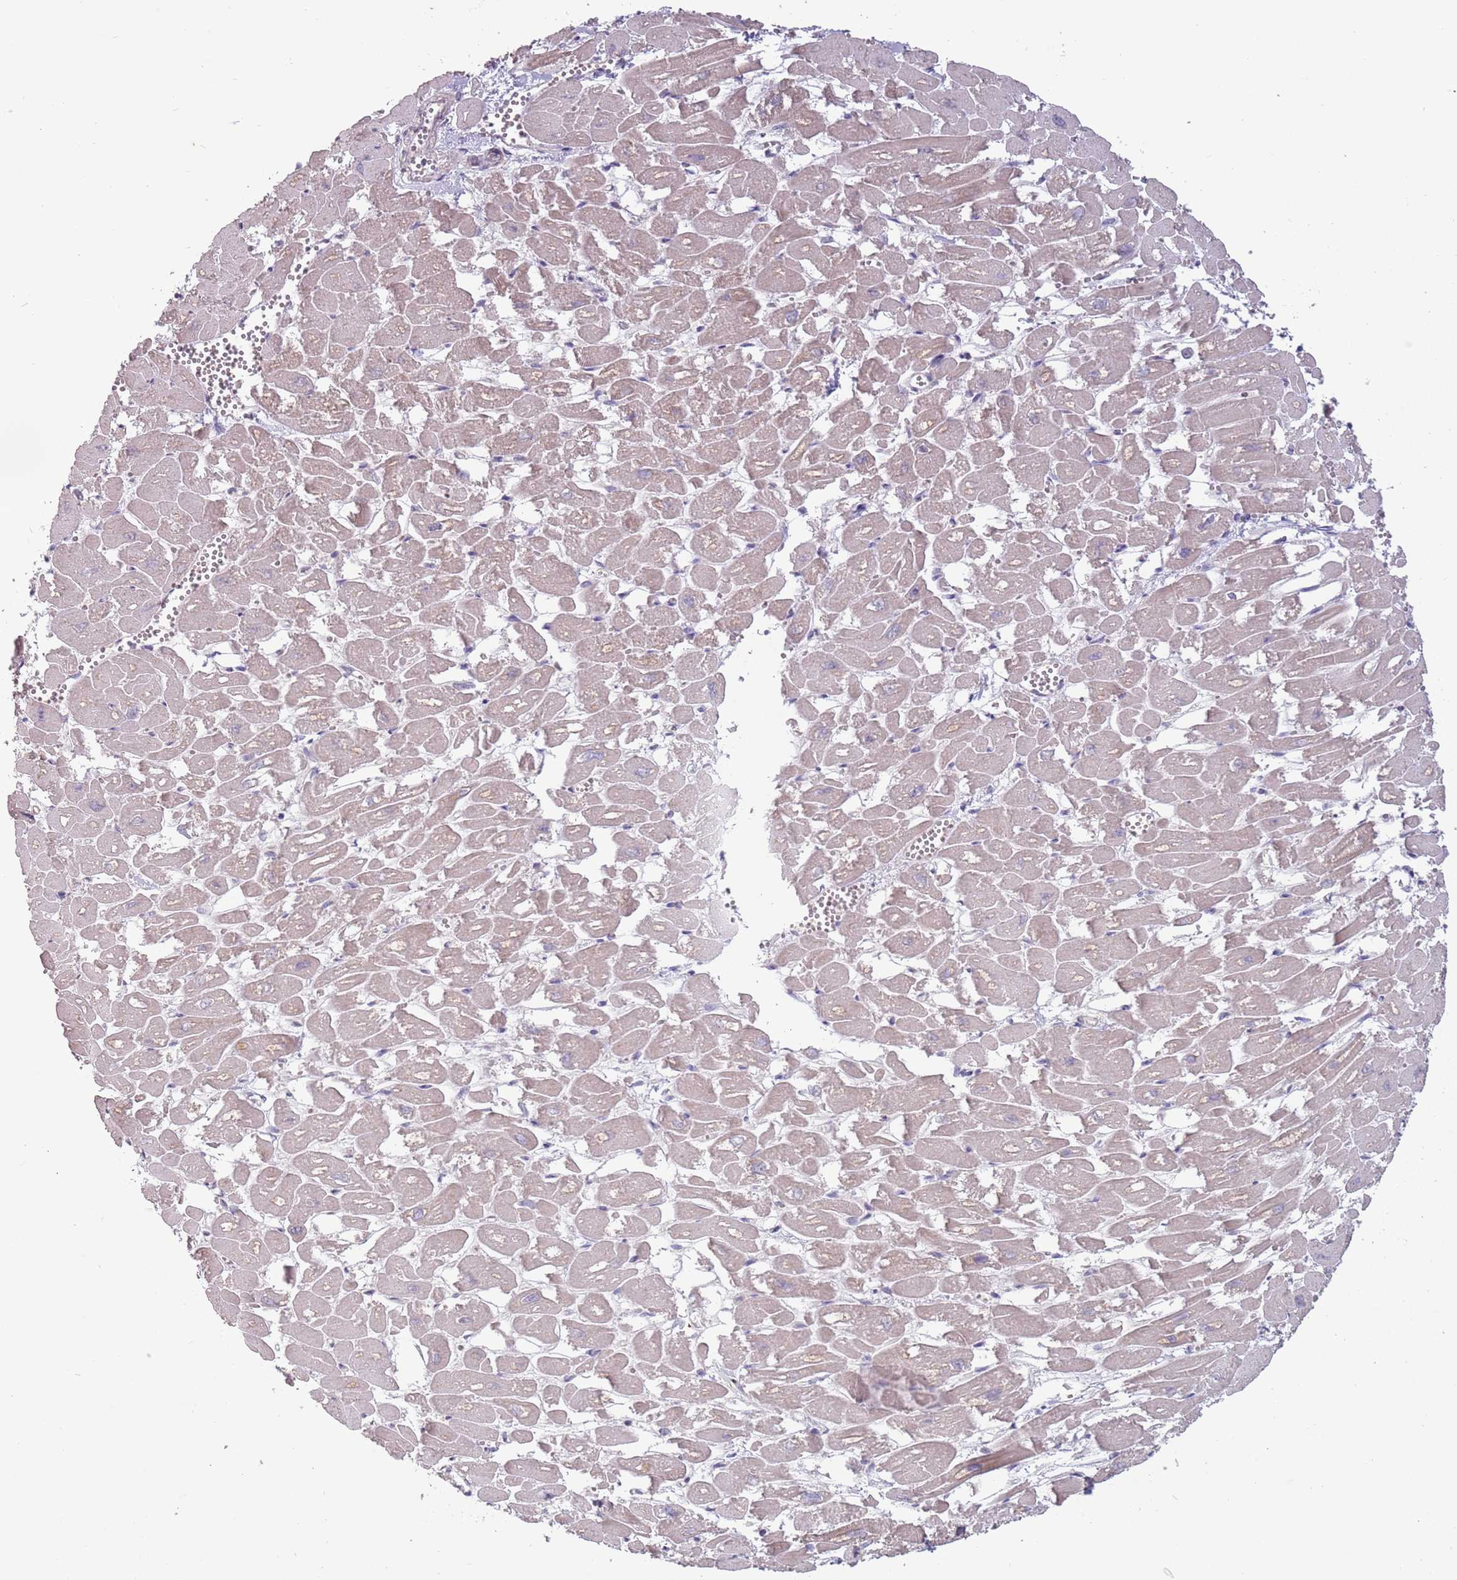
{"staining": {"intensity": "weak", "quantity": ">75%", "location": "cytoplasmic/membranous"}, "tissue": "heart muscle", "cell_type": "Cardiomyocytes", "image_type": "normal", "snomed": [{"axis": "morphology", "description": "Normal tissue, NOS"}, {"axis": "topography", "description": "Heart"}], "caption": "High-power microscopy captured an immunohistochemistry (IHC) image of benign heart muscle, revealing weak cytoplasmic/membranous positivity in about >75% of cardiomyocytes. (Stains: DAB in brown, nuclei in blue, Microscopy: brightfield microscopy at high magnification).", "gene": "SYS1", "patient": {"sex": "male", "age": 54}}